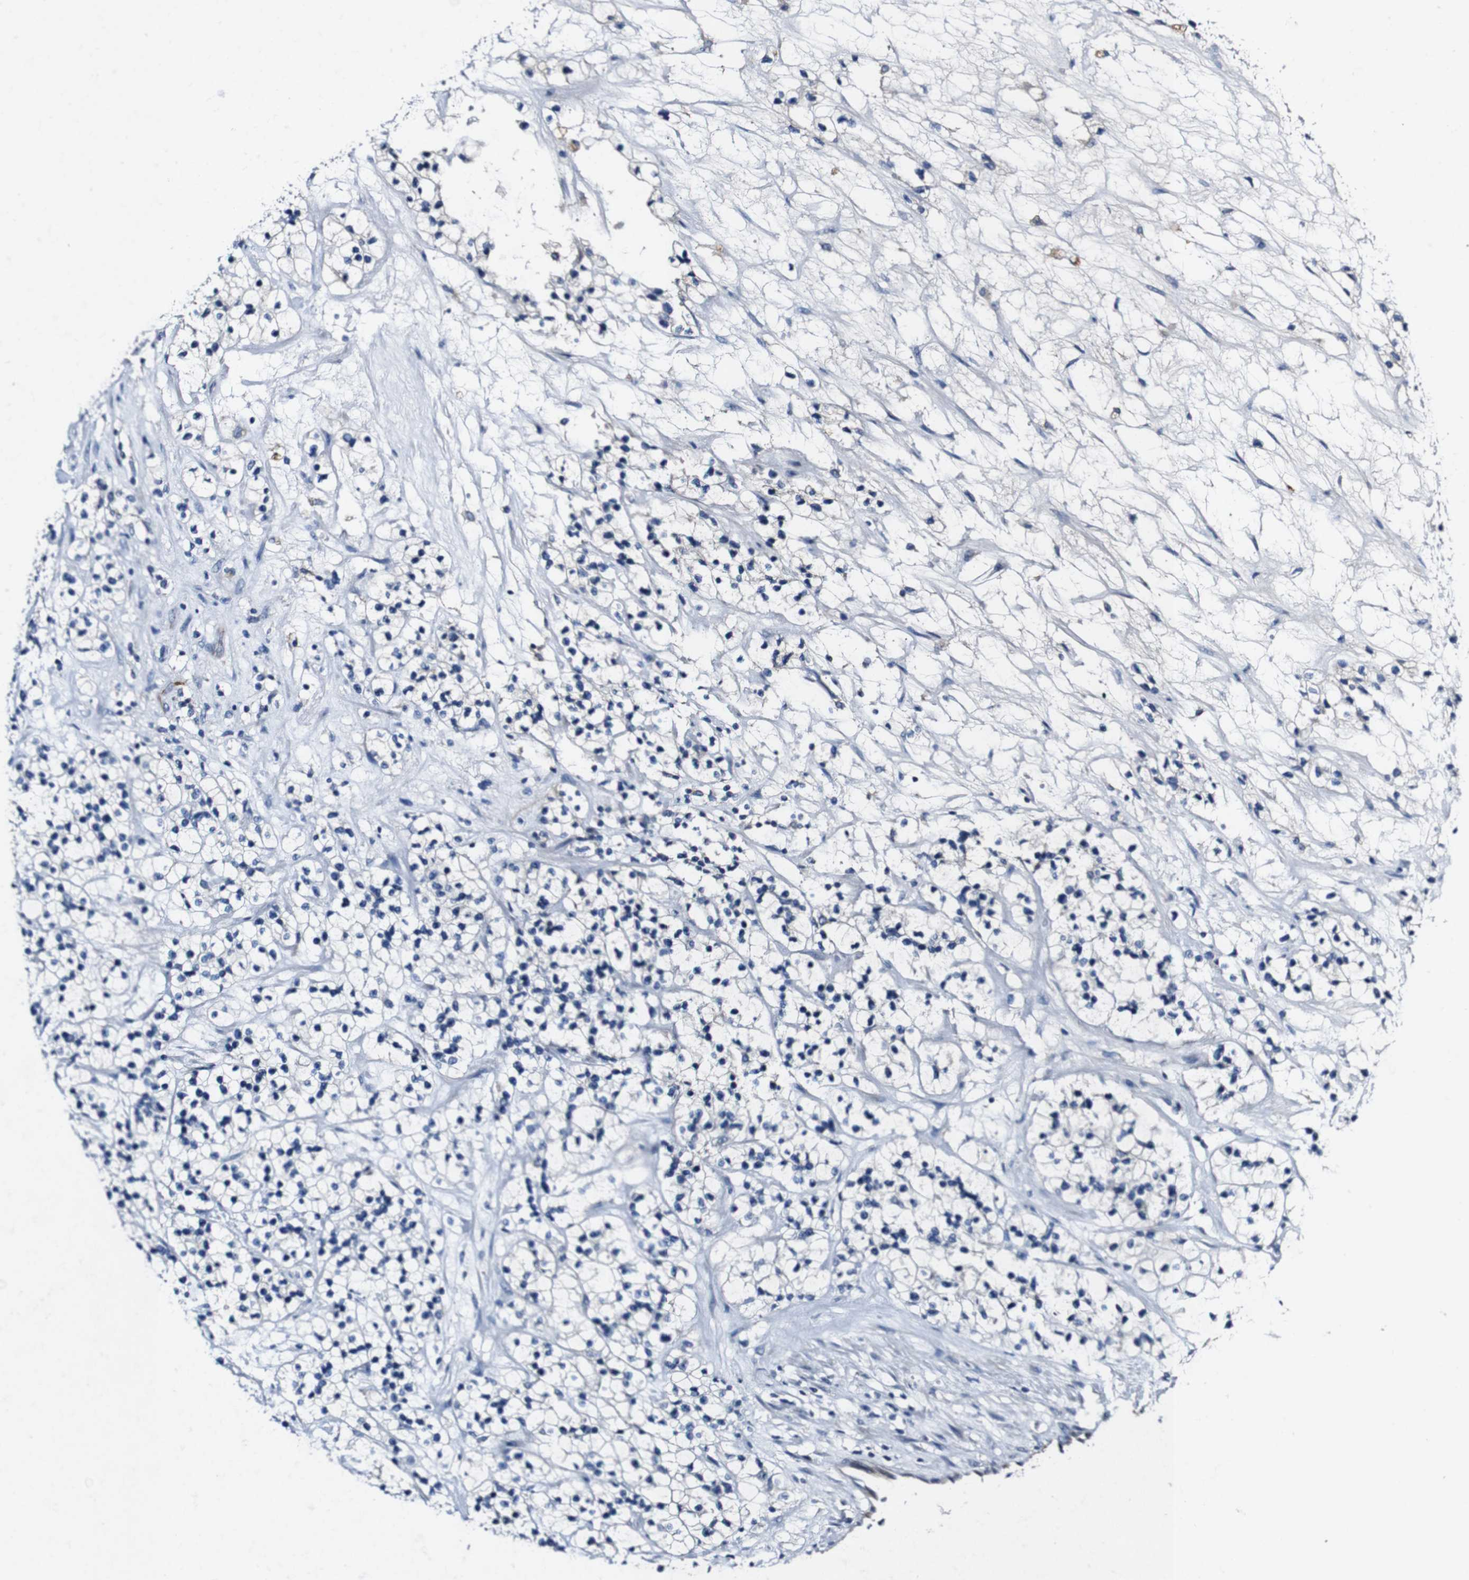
{"staining": {"intensity": "negative", "quantity": "none", "location": "none"}, "tissue": "renal cancer", "cell_type": "Tumor cells", "image_type": "cancer", "snomed": [{"axis": "morphology", "description": "Adenocarcinoma, NOS"}, {"axis": "topography", "description": "Kidney"}], "caption": "Immunohistochemical staining of human renal cancer demonstrates no significant positivity in tumor cells.", "gene": "GRAMD1A", "patient": {"sex": "female", "age": 57}}